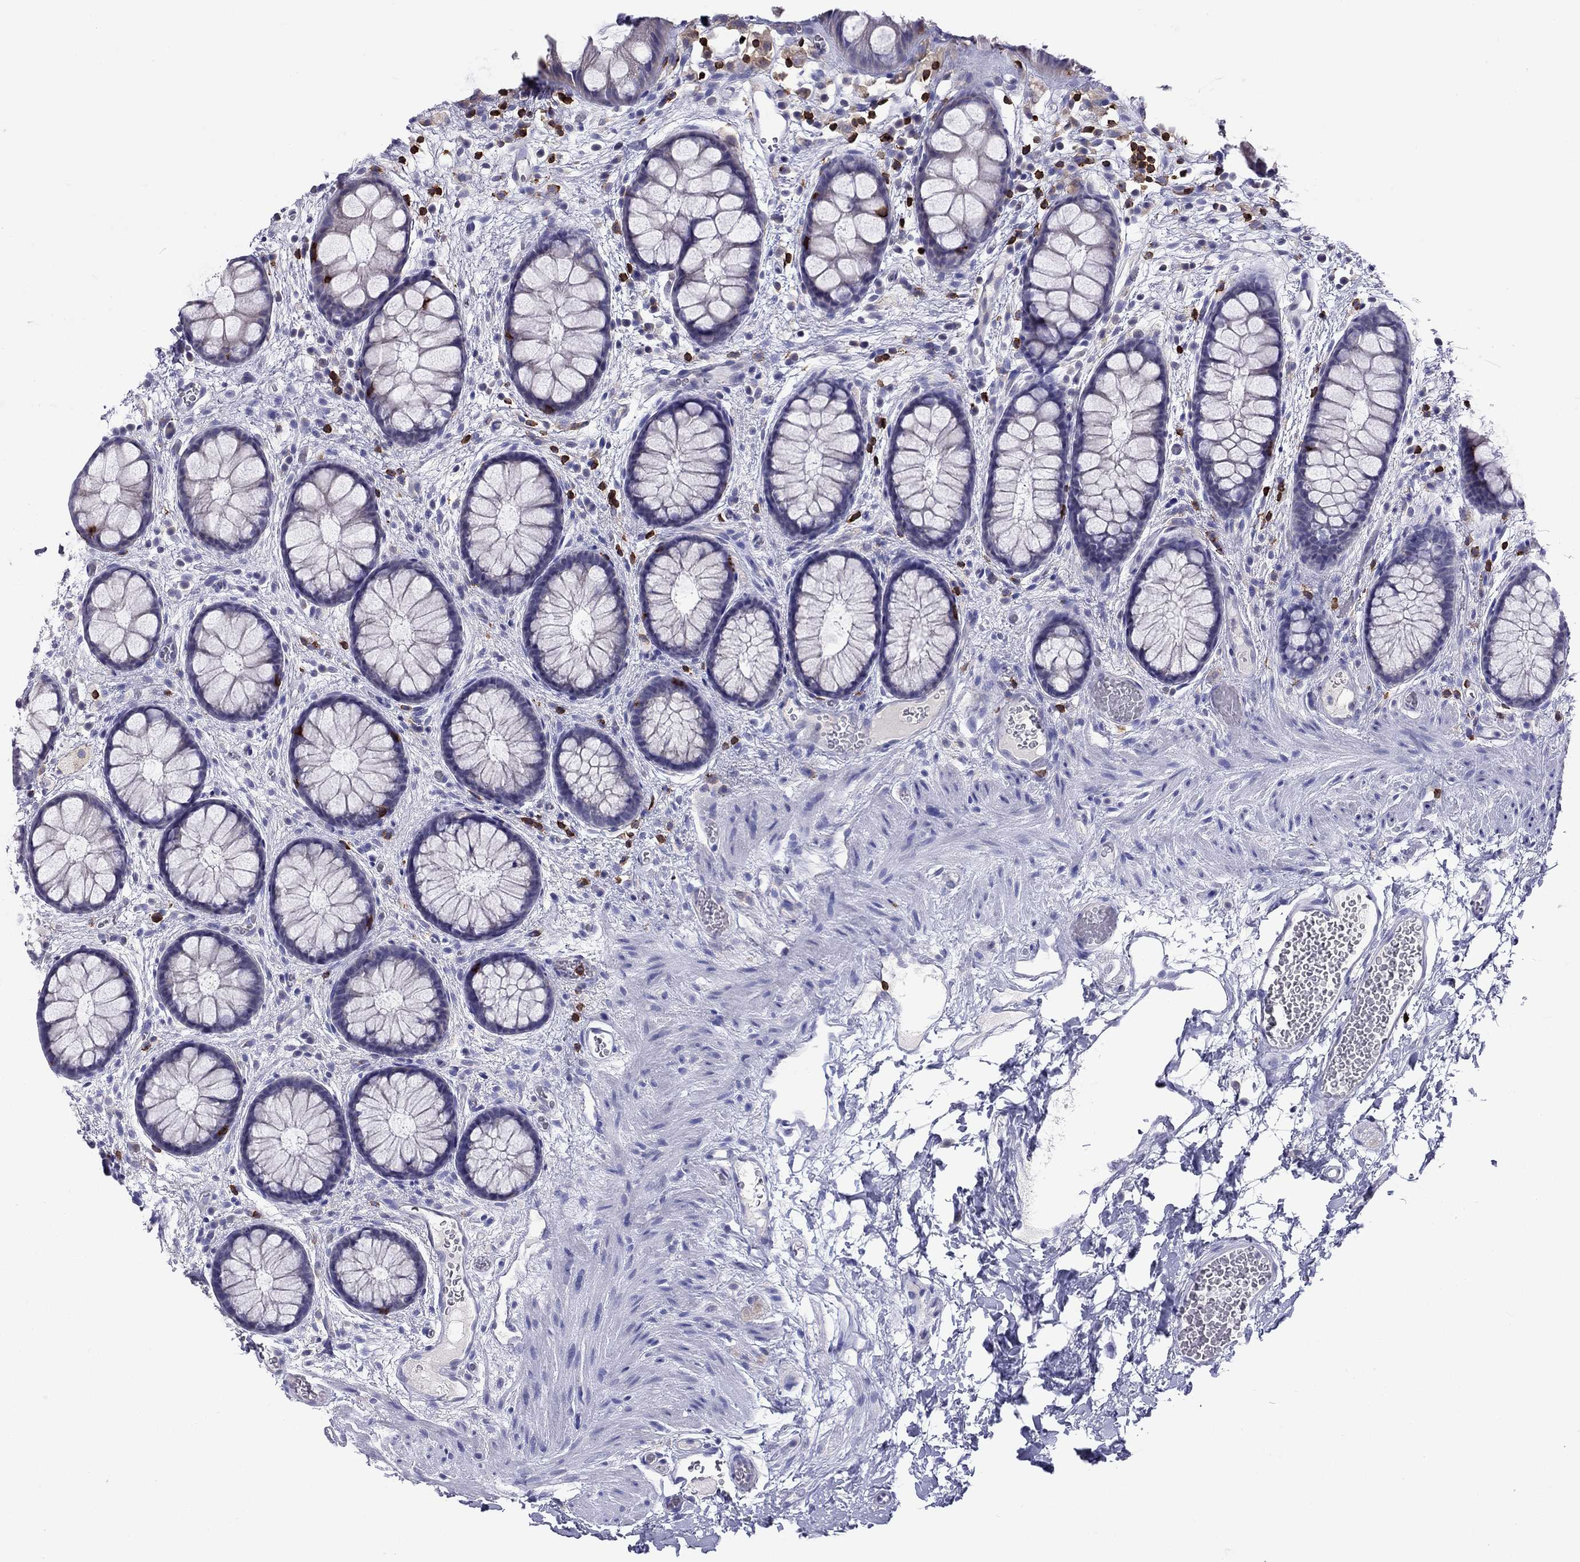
{"staining": {"intensity": "negative", "quantity": "none", "location": "none"}, "tissue": "rectum", "cell_type": "Glandular cells", "image_type": "normal", "snomed": [{"axis": "morphology", "description": "Normal tissue, NOS"}, {"axis": "topography", "description": "Rectum"}], "caption": "High power microscopy micrograph of an immunohistochemistry image of unremarkable rectum, revealing no significant positivity in glandular cells.", "gene": "ENSG00000288637", "patient": {"sex": "female", "age": 62}}